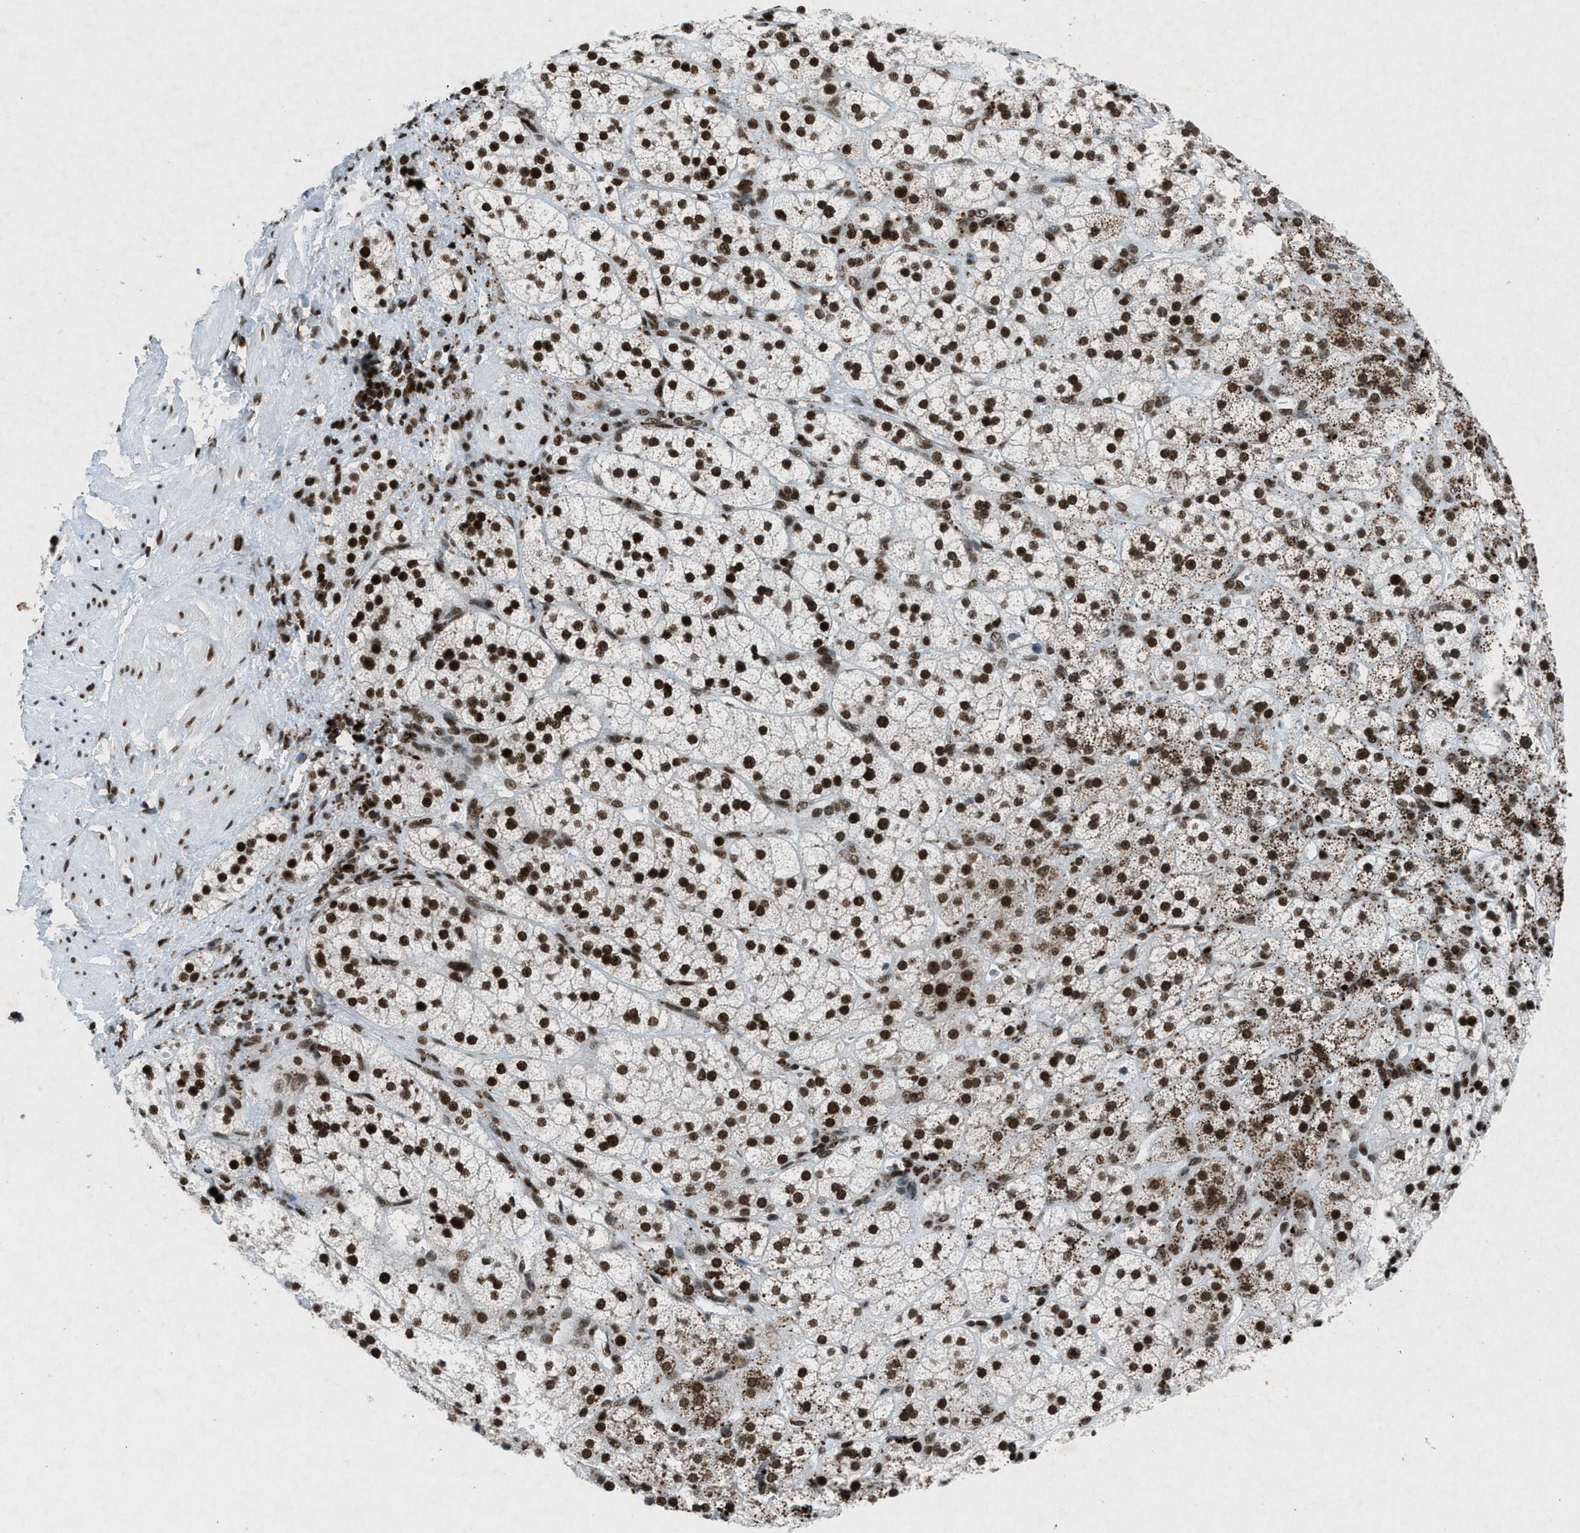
{"staining": {"intensity": "strong", "quantity": ">75%", "location": "nuclear"}, "tissue": "adrenal gland", "cell_type": "Glandular cells", "image_type": "normal", "snomed": [{"axis": "morphology", "description": "Normal tissue, NOS"}, {"axis": "topography", "description": "Adrenal gland"}], "caption": "This is an image of immunohistochemistry (IHC) staining of unremarkable adrenal gland, which shows strong staining in the nuclear of glandular cells.", "gene": "NXF1", "patient": {"sex": "male", "age": 56}}